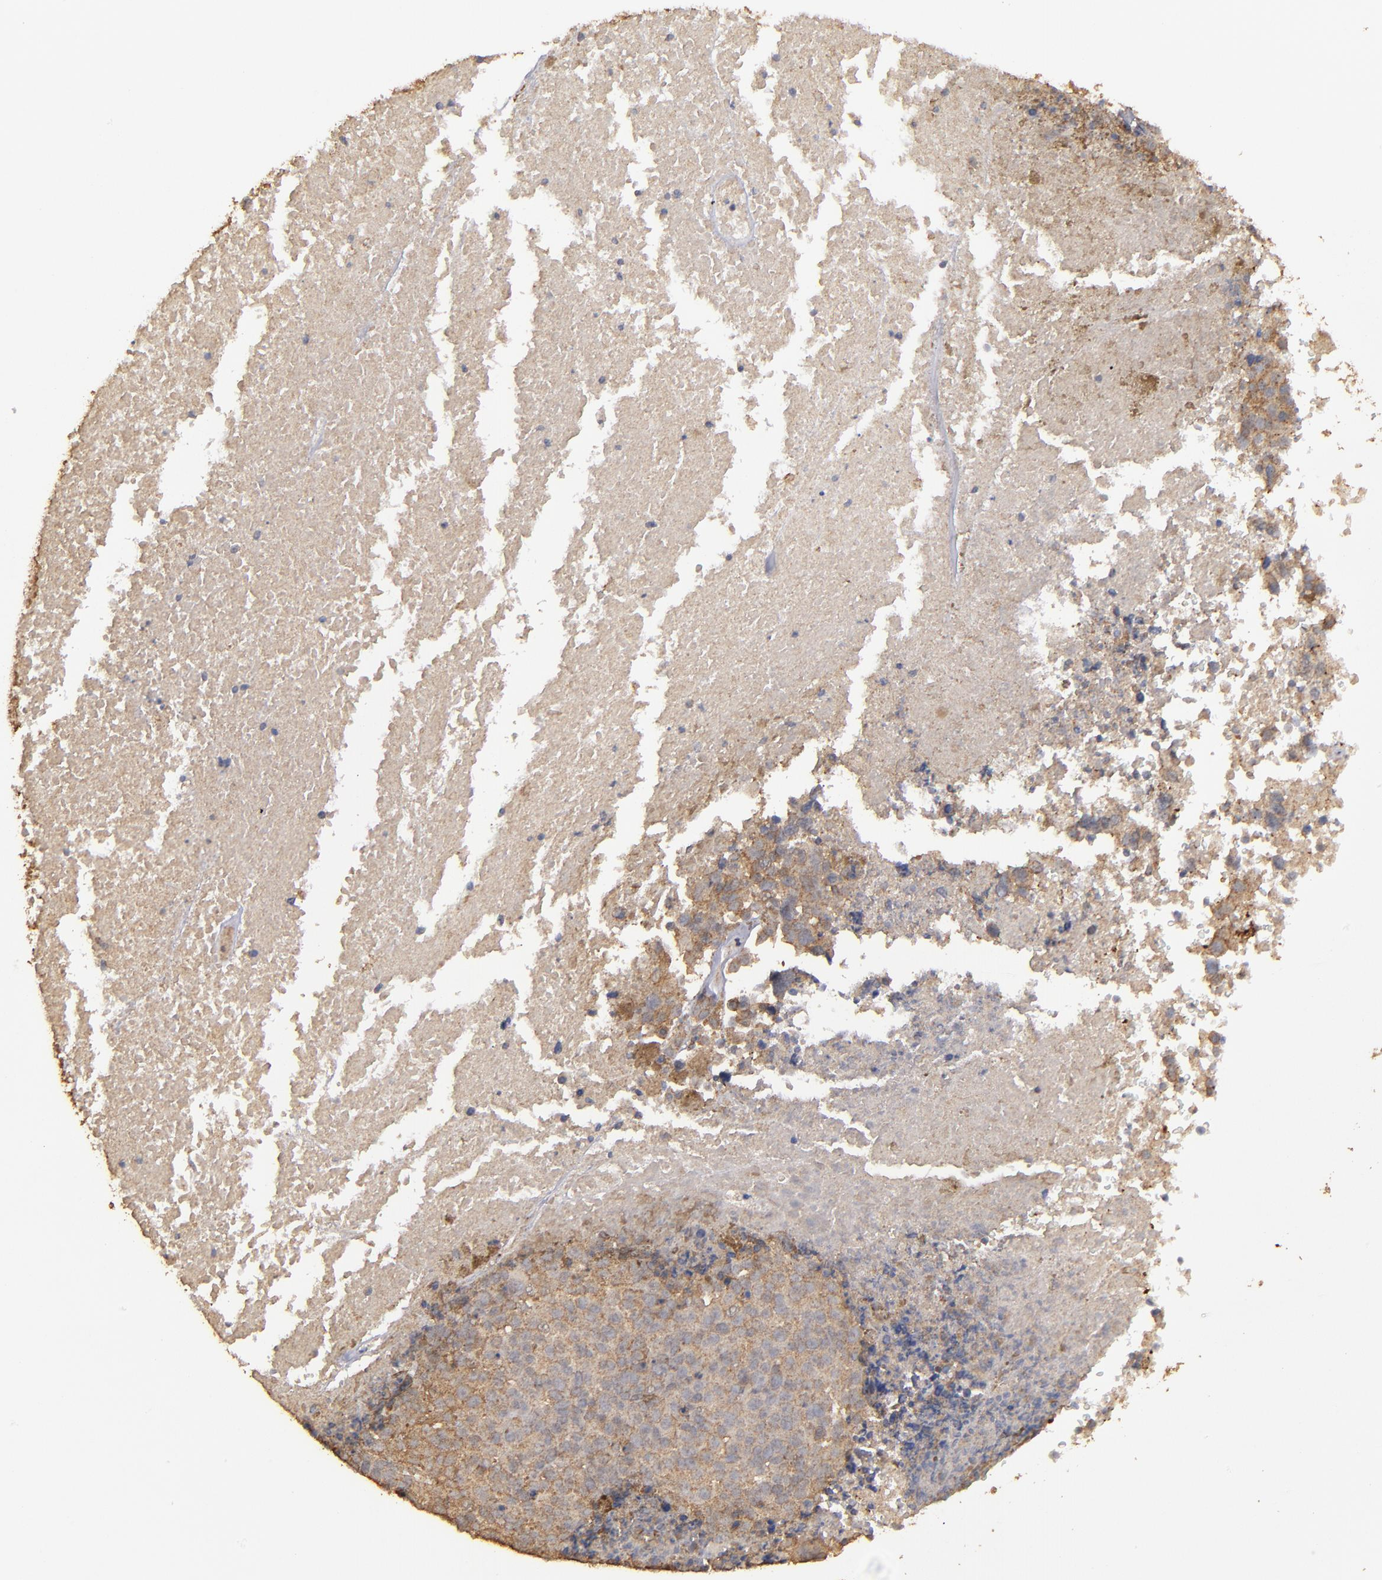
{"staining": {"intensity": "moderate", "quantity": ">75%", "location": "cytoplasmic/membranous"}, "tissue": "melanoma", "cell_type": "Tumor cells", "image_type": "cancer", "snomed": [{"axis": "morphology", "description": "Malignant melanoma, Metastatic site"}, {"axis": "topography", "description": "Cerebral cortex"}], "caption": "Immunohistochemistry (IHC) (DAB) staining of human malignant melanoma (metastatic site) demonstrates moderate cytoplasmic/membranous protein staining in about >75% of tumor cells.", "gene": "FAT1", "patient": {"sex": "female", "age": 52}}